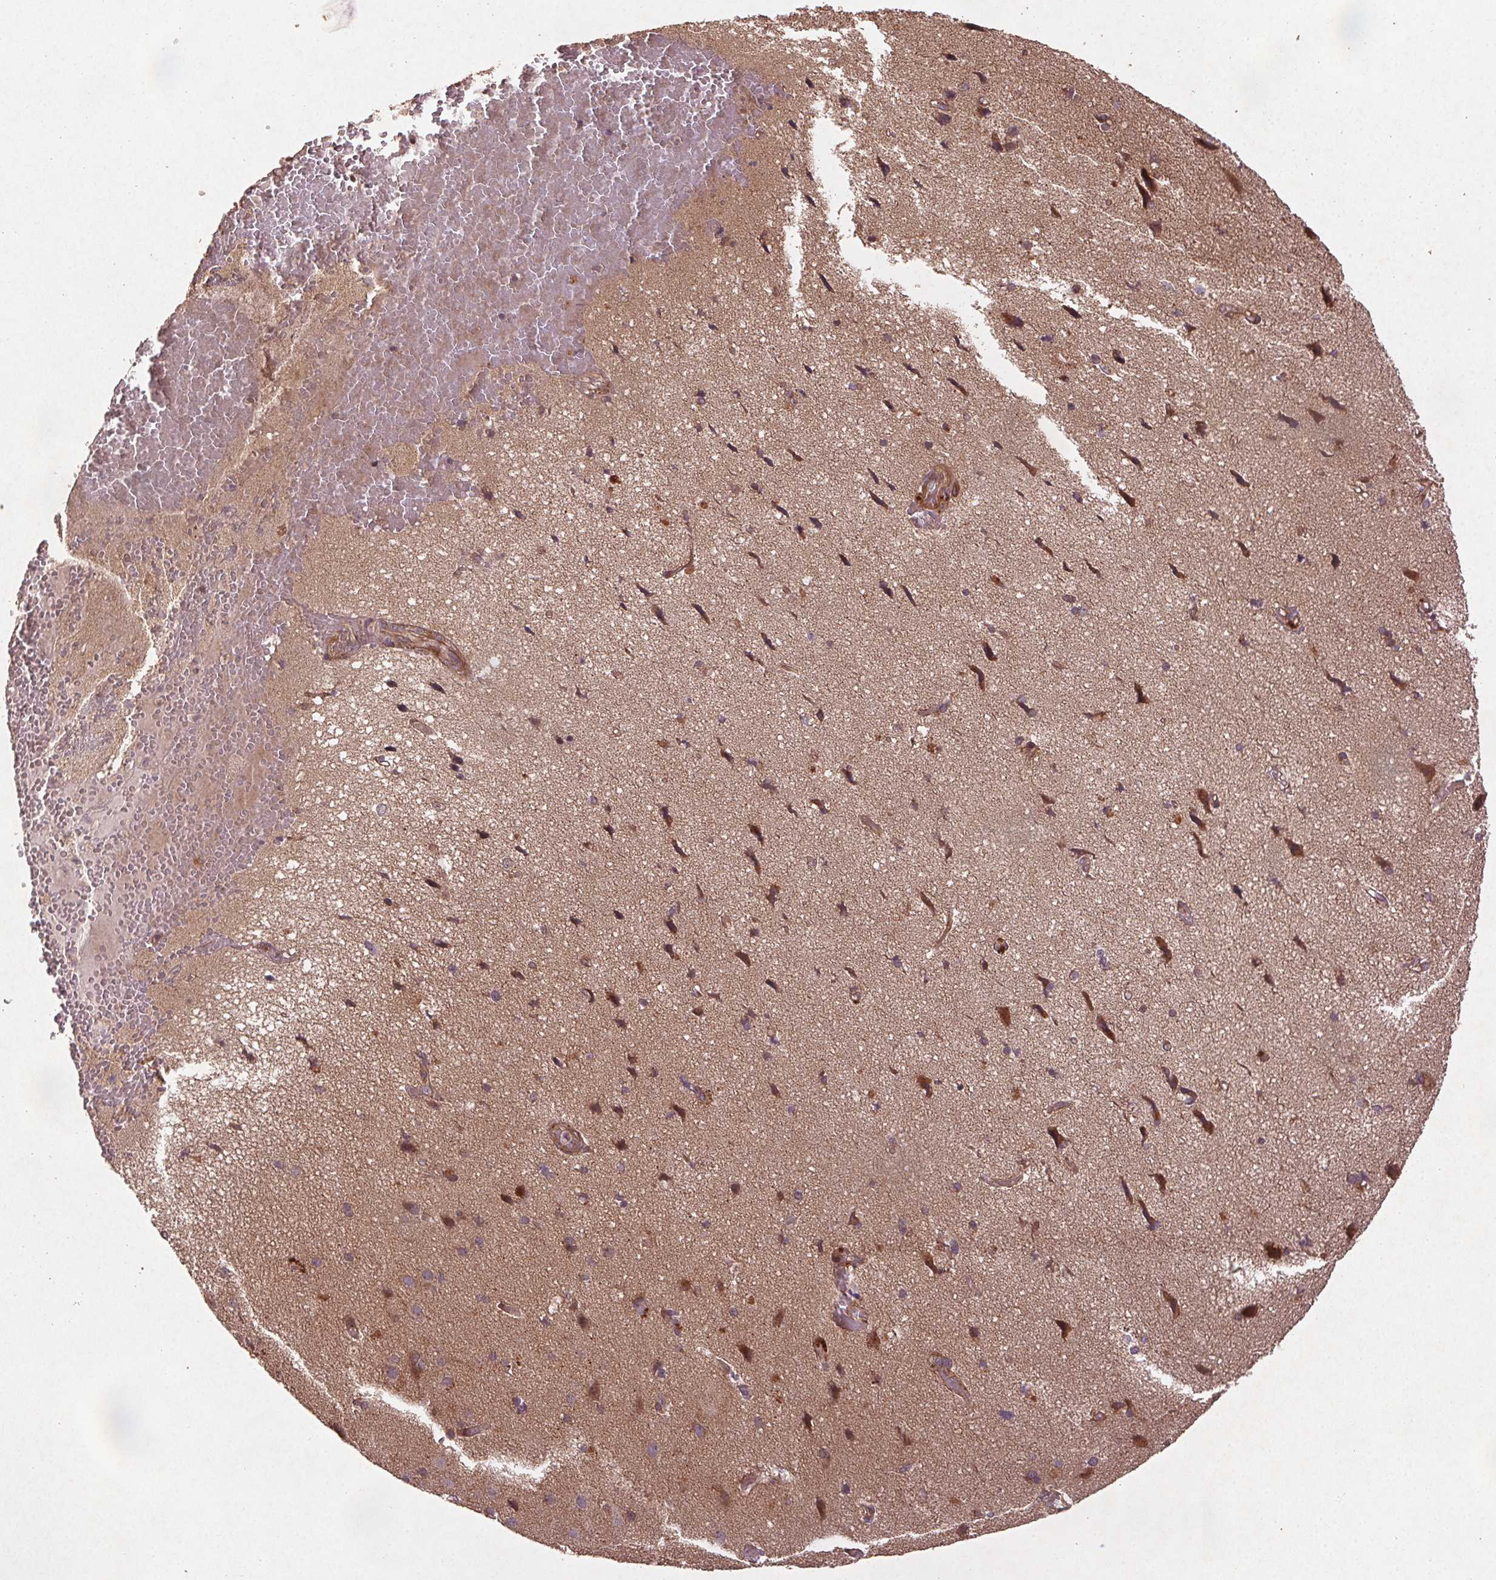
{"staining": {"intensity": "moderate", "quantity": "25%-75%", "location": "cytoplasmic/membranous"}, "tissue": "cerebral cortex", "cell_type": "Endothelial cells", "image_type": "normal", "snomed": [{"axis": "morphology", "description": "Normal tissue, NOS"}, {"axis": "morphology", "description": "Glioma, malignant, High grade"}, {"axis": "topography", "description": "Cerebral cortex"}], "caption": "Immunohistochemistry (DAB (3,3'-diaminobenzidine)) staining of unremarkable human cerebral cortex demonstrates moderate cytoplasmic/membranous protein staining in about 25%-75% of endothelial cells. (DAB (3,3'-diaminobenzidine) IHC, brown staining for protein, blue staining for nuclei).", "gene": "SEC14L2", "patient": {"sex": "male", "age": 71}}